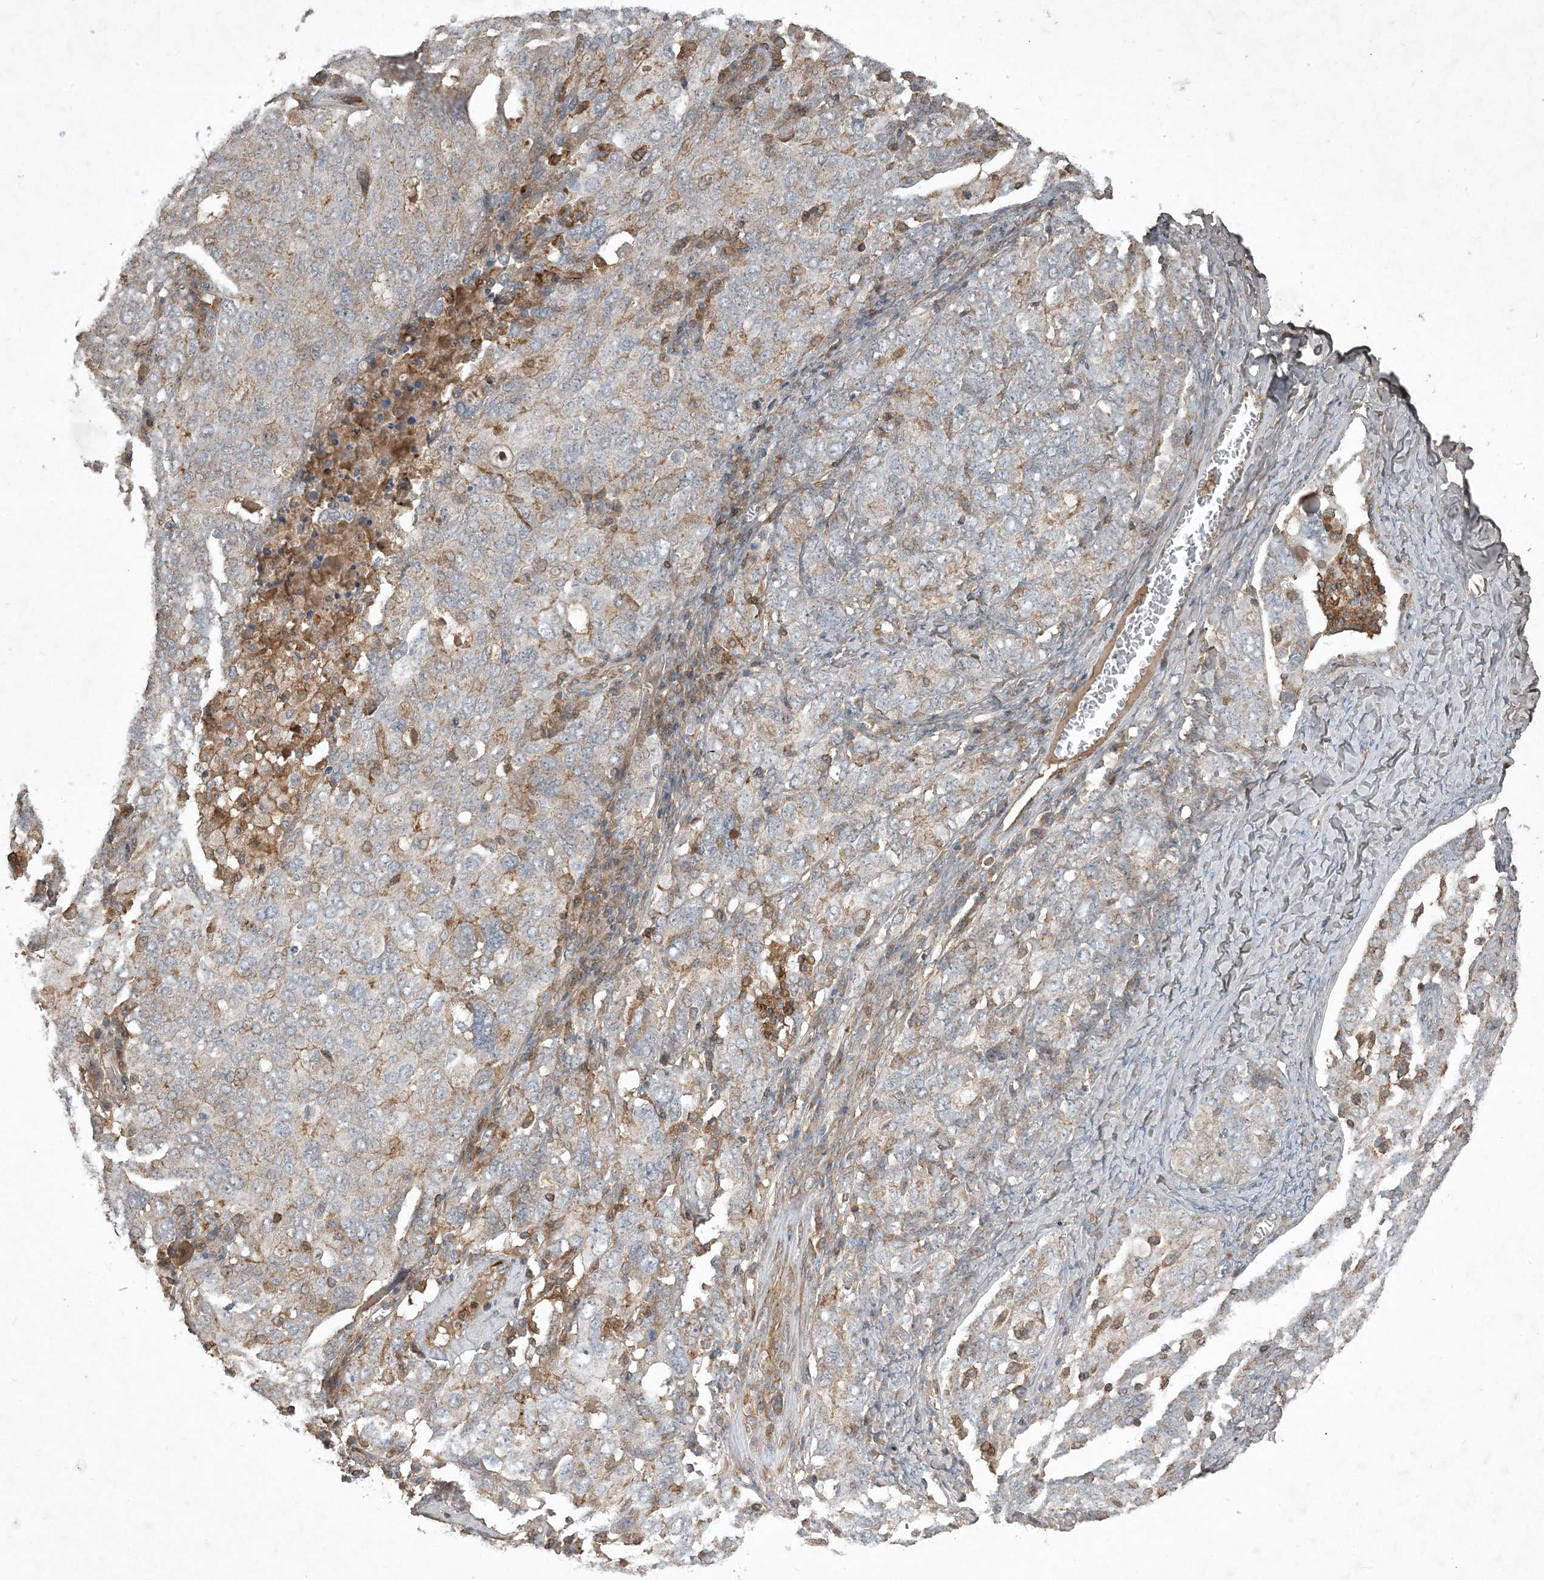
{"staining": {"intensity": "weak", "quantity": "<25%", "location": "cytoplasmic/membranous"}, "tissue": "ovarian cancer", "cell_type": "Tumor cells", "image_type": "cancer", "snomed": [{"axis": "morphology", "description": "Carcinoma, endometroid"}, {"axis": "topography", "description": "Ovary"}], "caption": "A high-resolution micrograph shows immunohistochemistry staining of ovarian endometroid carcinoma, which demonstrates no significant expression in tumor cells.", "gene": "PRRT3", "patient": {"sex": "female", "age": 62}}